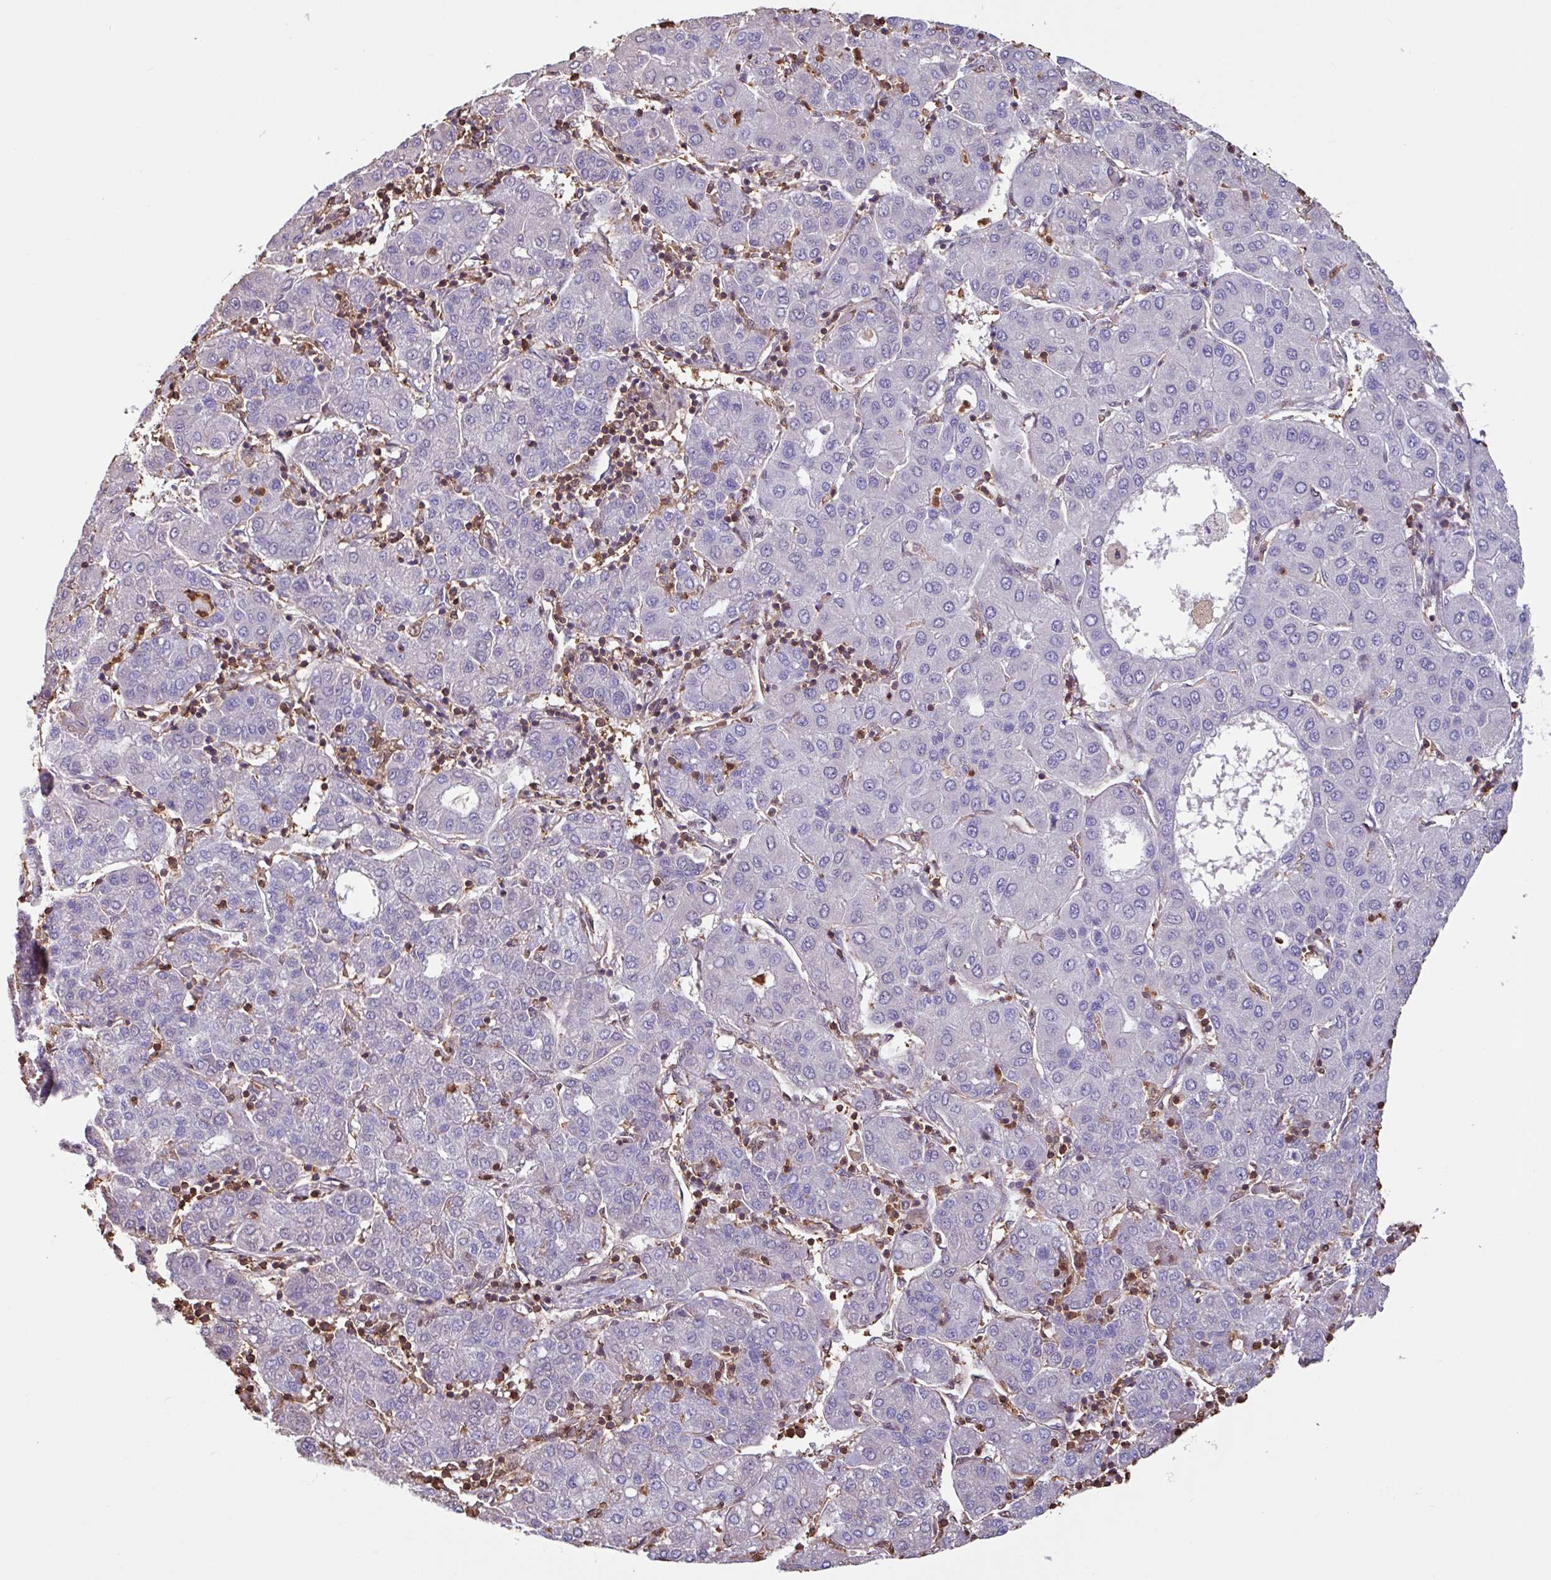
{"staining": {"intensity": "negative", "quantity": "none", "location": "none"}, "tissue": "liver cancer", "cell_type": "Tumor cells", "image_type": "cancer", "snomed": [{"axis": "morphology", "description": "Carcinoma, Hepatocellular, NOS"}, {"axis": "topography", "description": "Liver"}], "caption": "An image of hepatocellular carcinoma (liver) stained for a protein exhibits no brown staining in tumor cells.", "gene": "ARHGDIB", "patient": {"sex": "male", "age": 65}}